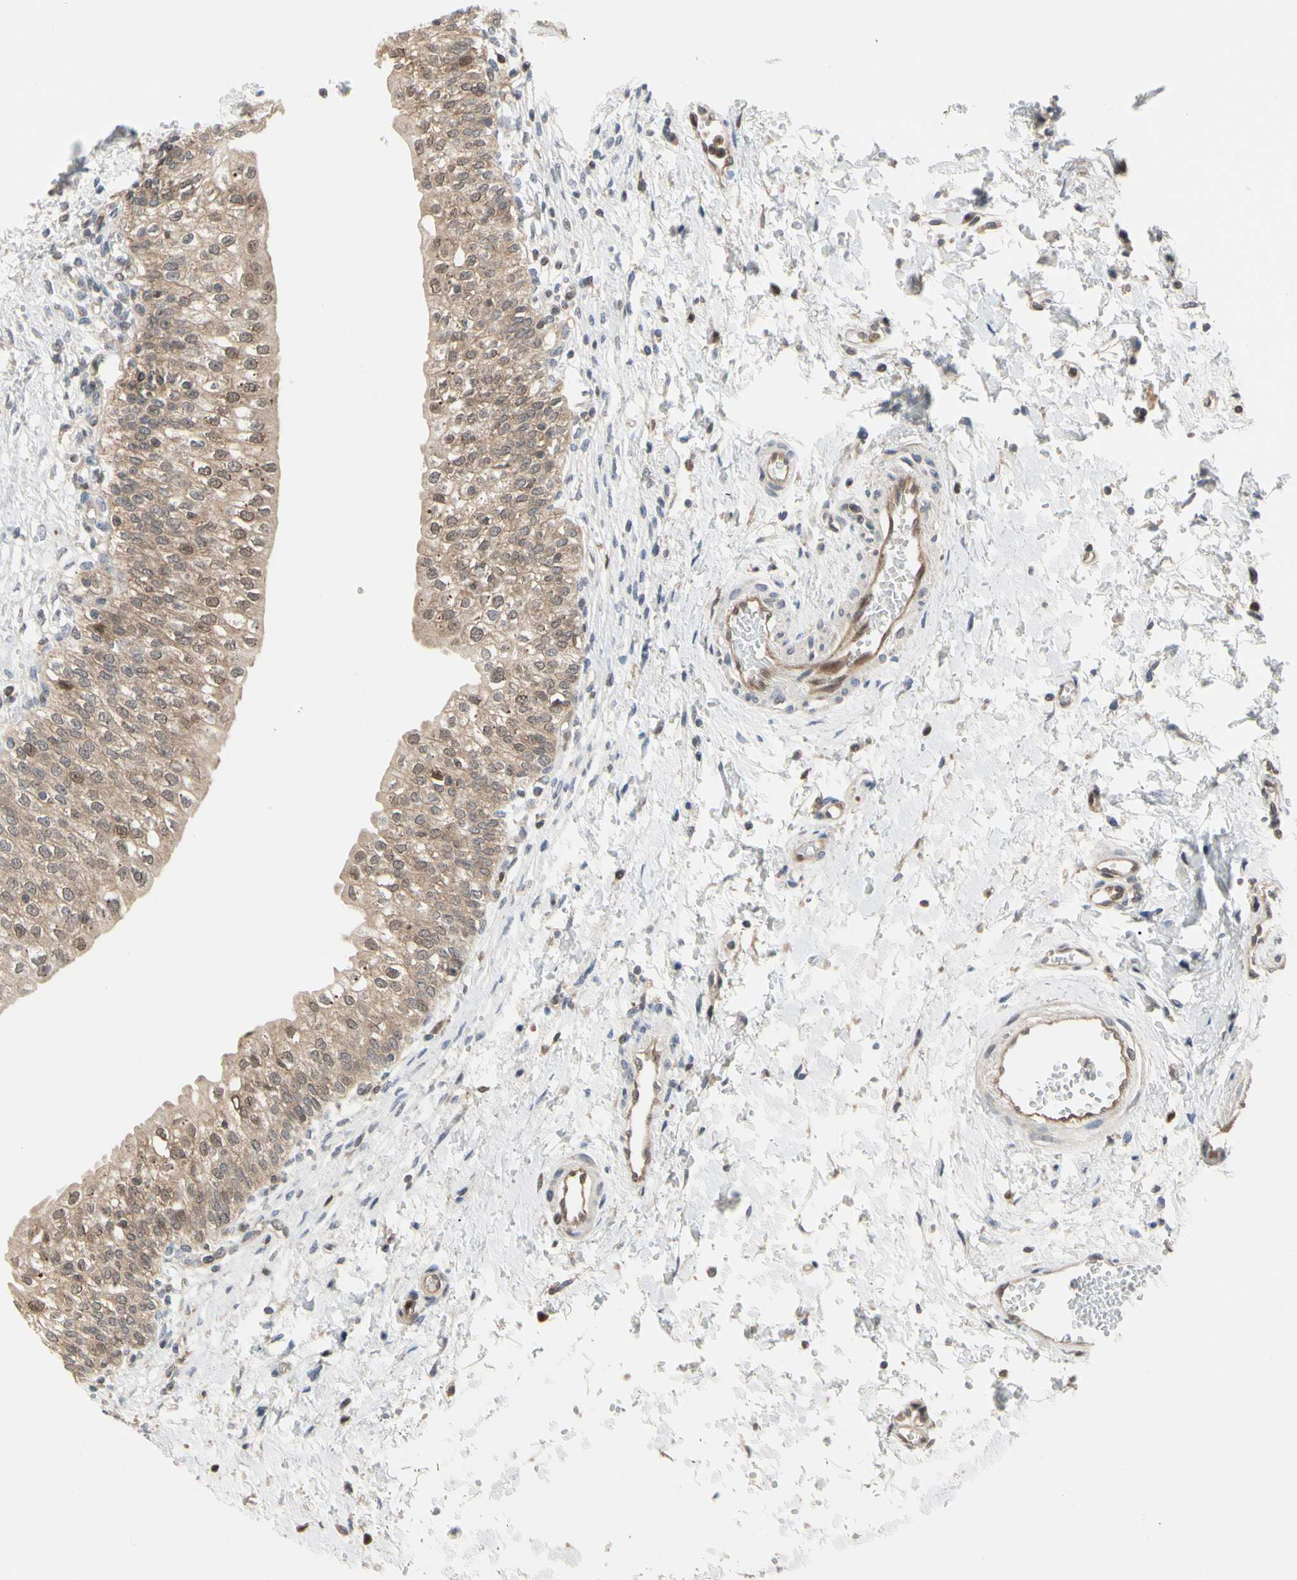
{"staining": {"intensity": "moderate", "quantity": ">75%", "location": "cytoplasmic/membranous,nuclear"}, "tissue": "urinary bladder", "cell_type": "Urothelial cells", "image_type": "normal", "snomed": [{"axis": "morphology", "description": "Normal tissue, NOS"}, {"axis": "topography", "description": "Urinary bladder"}], "caption": "Urothelial cells demonstrate moderate cytoplasmic/membranous,nuclear positivity in approximately >75% of cells in unremarkable urinary bladder.", "gene": "CDK5", "patient": {"sex": "male", "age": 55}}